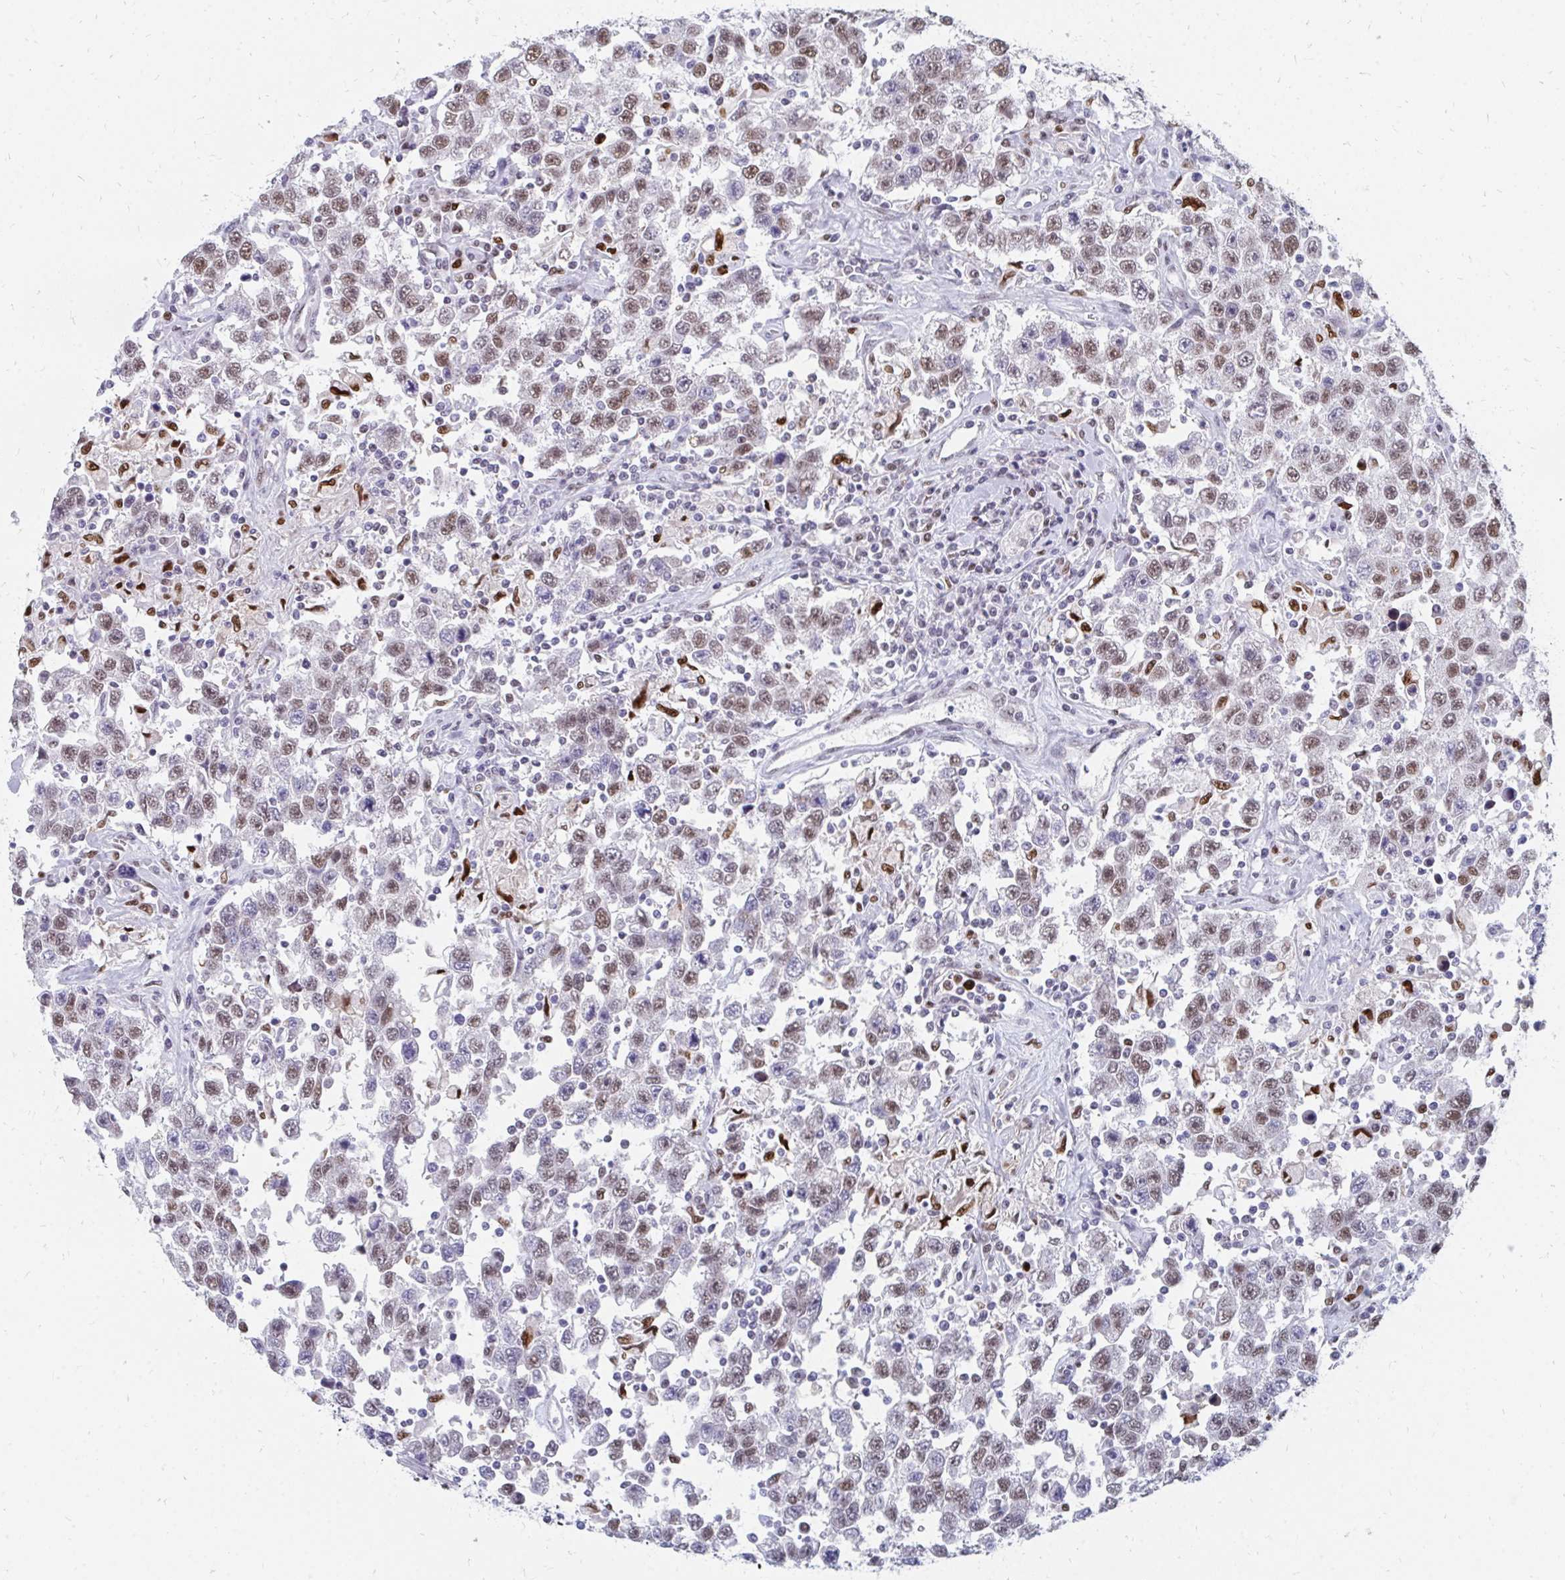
{"staining": {"intensity": "moderate", "quantity": ">75%", "location": "nuclear"}, "tissue": "testis cancer", "cell_type": "Tumor cells", "image_type": "cancer", "snomed": [{"axis": "morphology", "description": "Seminoma, NOS"}, {"axis": "topography", "description": "Testis"}], "caption": "Testis seminoma stained with a protein marker displays moderate staining in tumor cells.", "gene": "PLK3", "patient": {"sex": "male", "age": 41}}